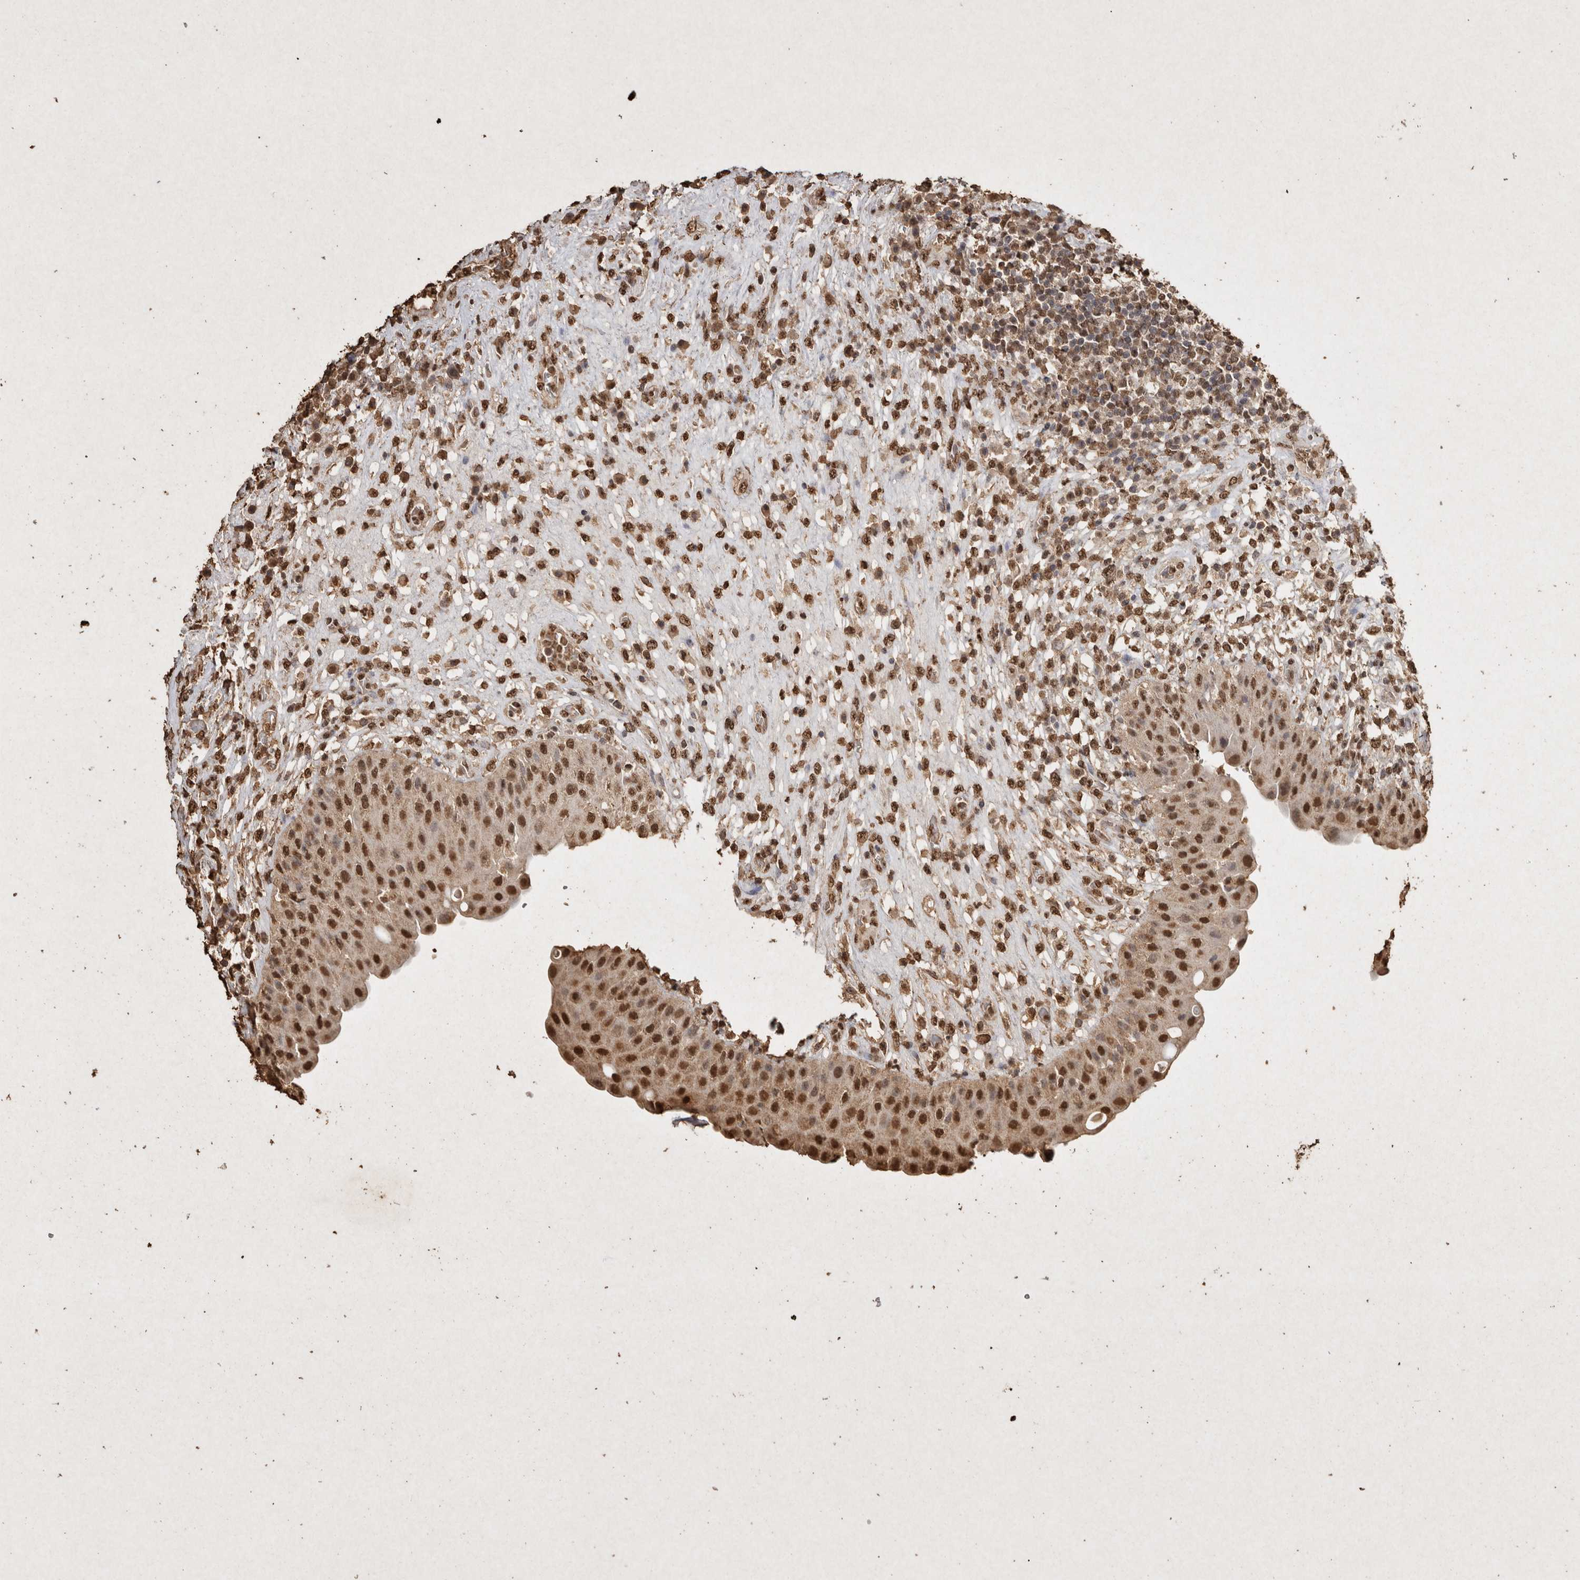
{"staining": {"intensity": "strong", "quantity": ">75%", "location": "nuclear"}, "tissue": "urinary bladder", "cell_type": "Urothelial cells", "image_type": "normal", "snomed": [{"axis": "morphology", "description": "Normal tissue, NOS"}, {"axis": "topography", "description": "Urinary bladder"}], "caption": "High-power microscopy captured an immunohistochemistry micrograph of normal urinary bladder, revealing strong nuclear positivity in approximately >75% of urothelial cells.", "gene": "FSTL3", "patient": {"sex": "female", "age": 62}}